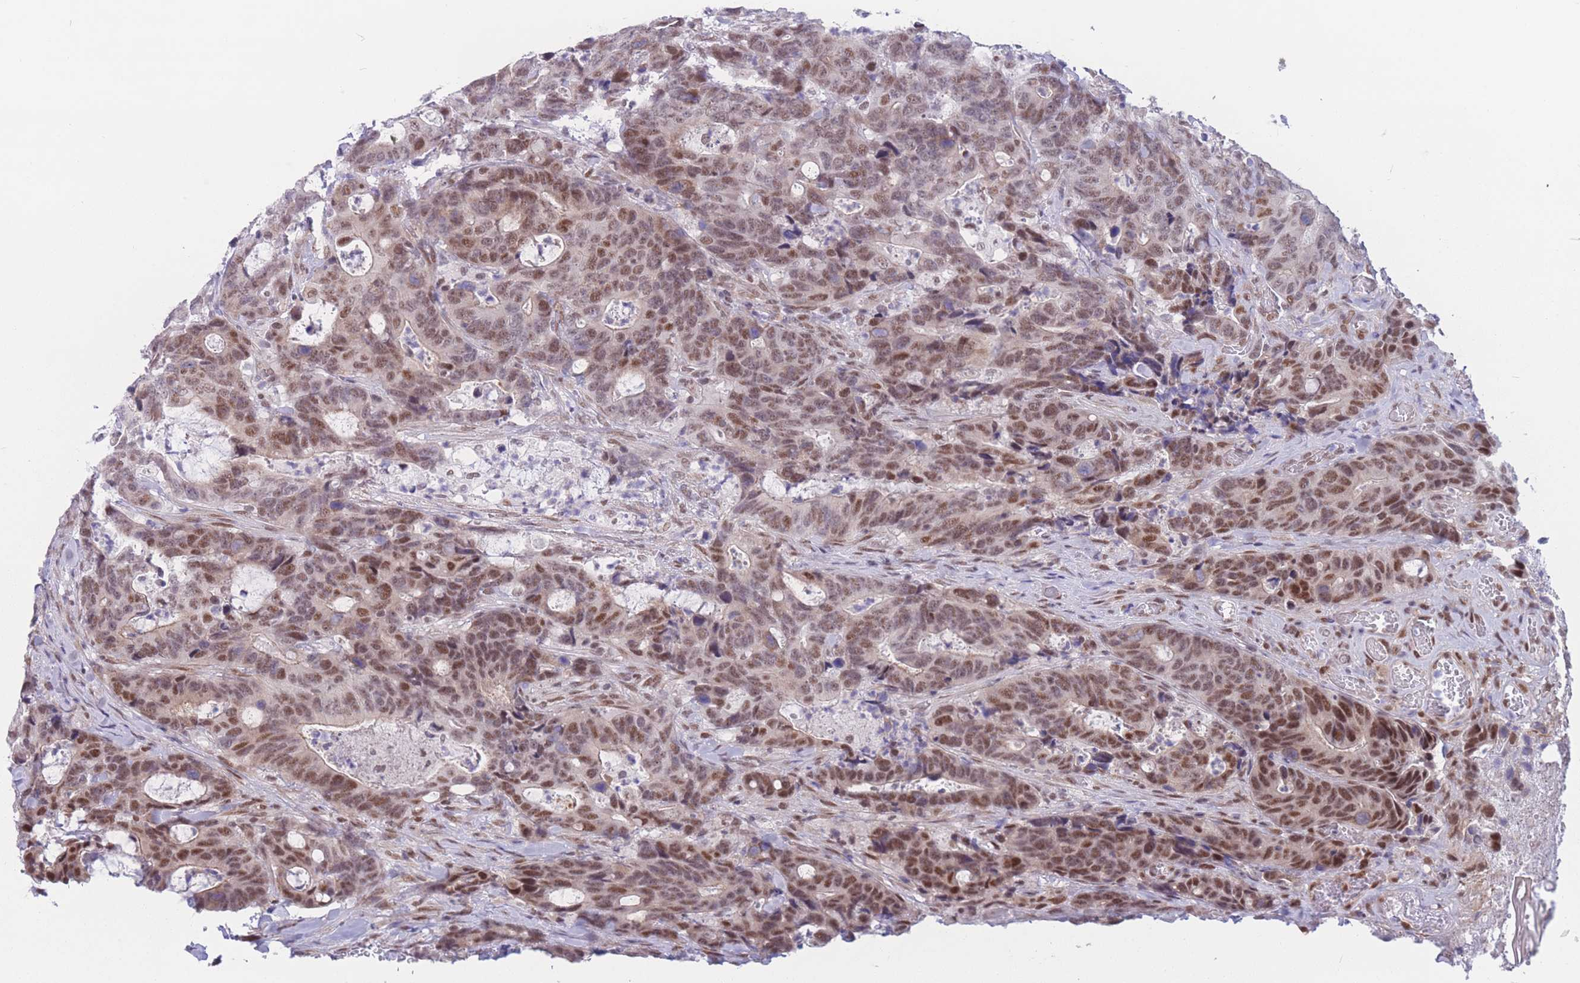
{"staining": {"intensity": "moderate", "quantity": ">75%", "location": "nuclear"}, "tissue": "colorectal cancer", "cell_type": "Tumor cells", "image_type": "cancer", "snomed": [{"axis": "morphology", "description": "Adenocarcinoma, NOS"}, {"axis": "topography", "description": "Colon"}], "caption": "Tumor cells demonstrate moderate nuclear positivity in approximately >75% of cells in colorectal adenocarcinoma.", "gene": "BCL9L", "patient": {"sex": "female", "age": 82}}